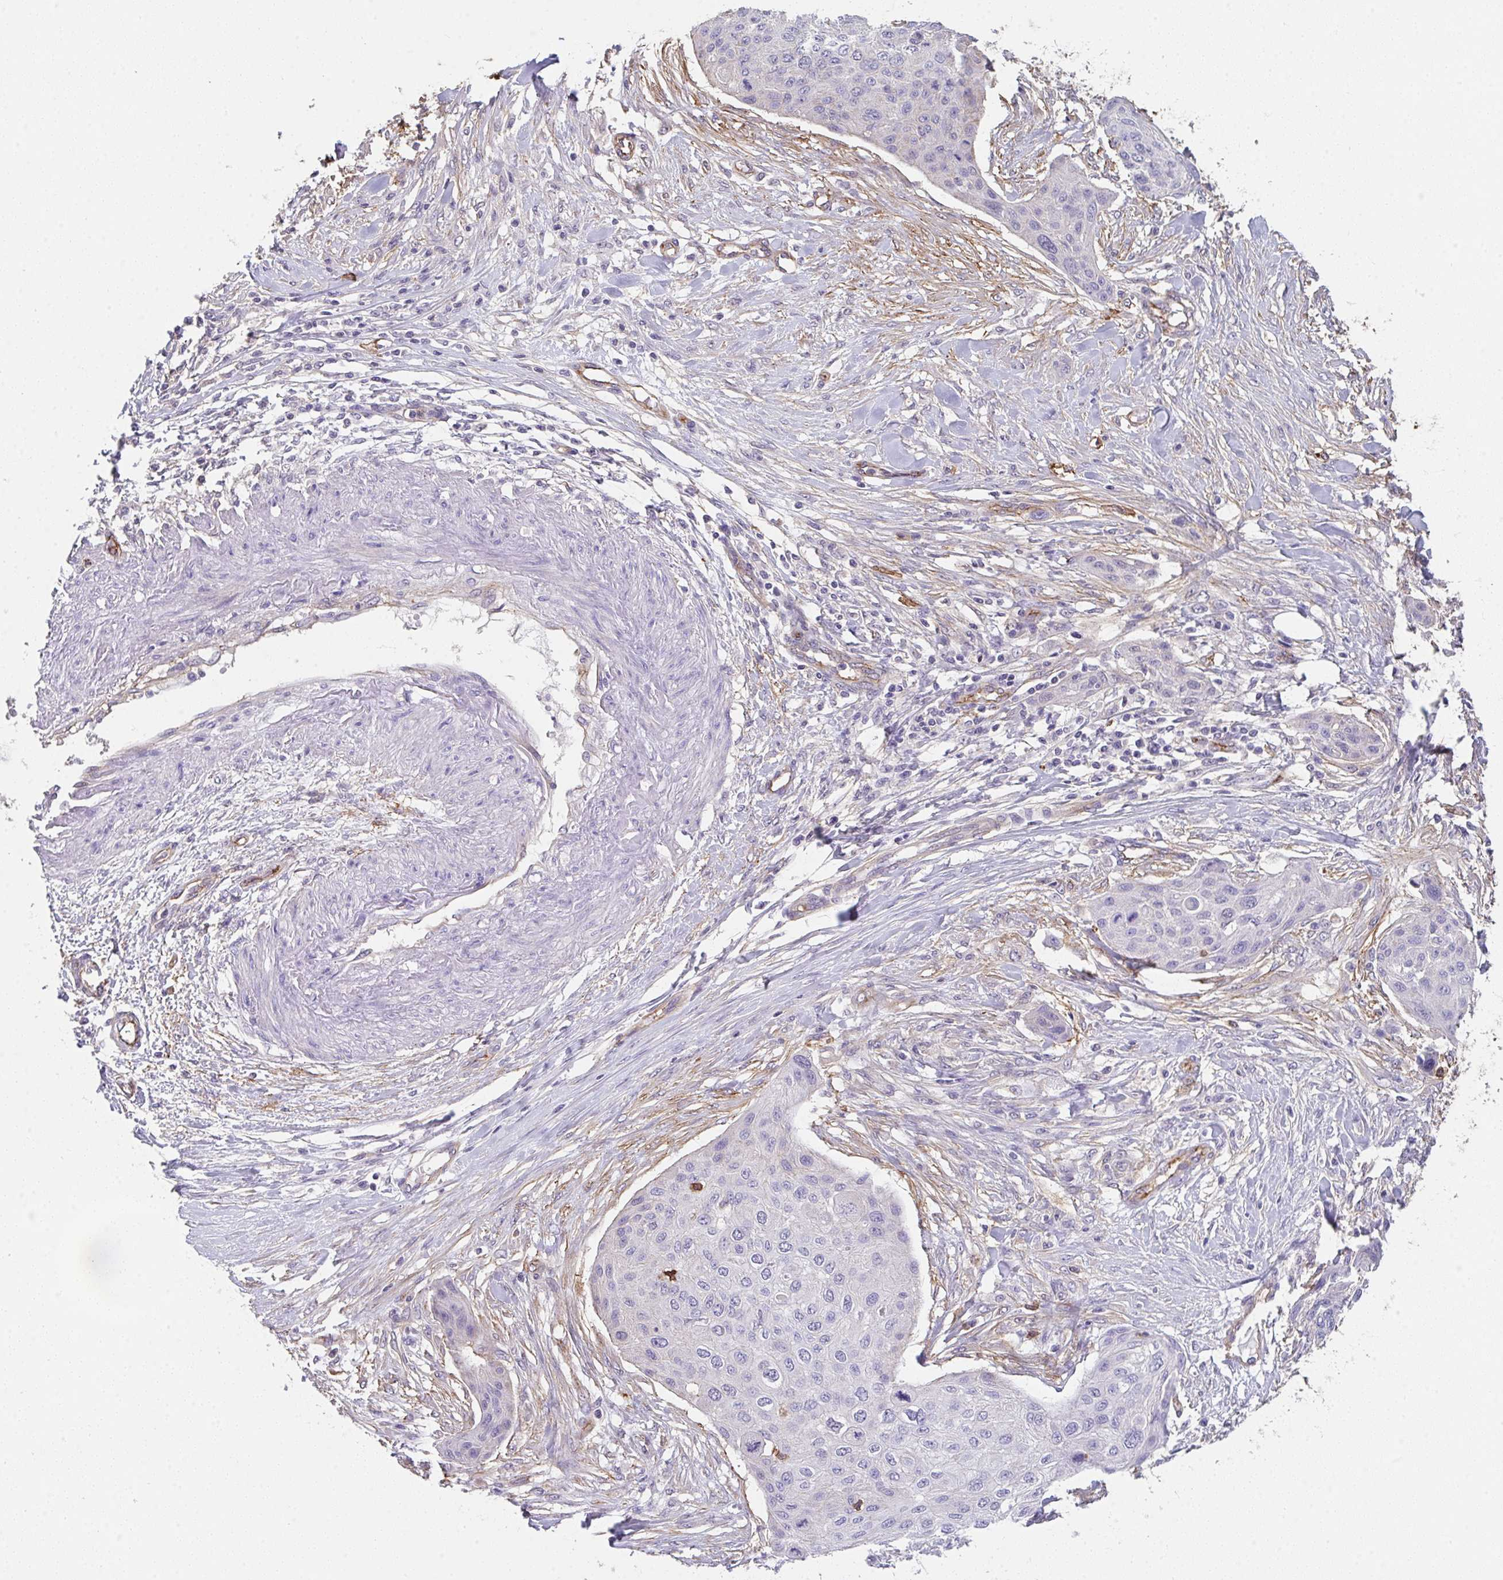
{"staining": {"intensity": "negative", "quantity": "none", "location": "none"}, "tissue": "skin cancer", "cell_type": "Tumor cells", "image_type": "cancer", "snomed": [{"axis": "morphology", "description": "Squamous cell carcinoma, NOS"}, {"axis": "topography", "description": "Skin"}], "caption": "Protein analysis of skin cancer exhibits no significant staining in tumor cells.", "gene": "DBN1", "patient": {"sex": "female", "age": 87}}